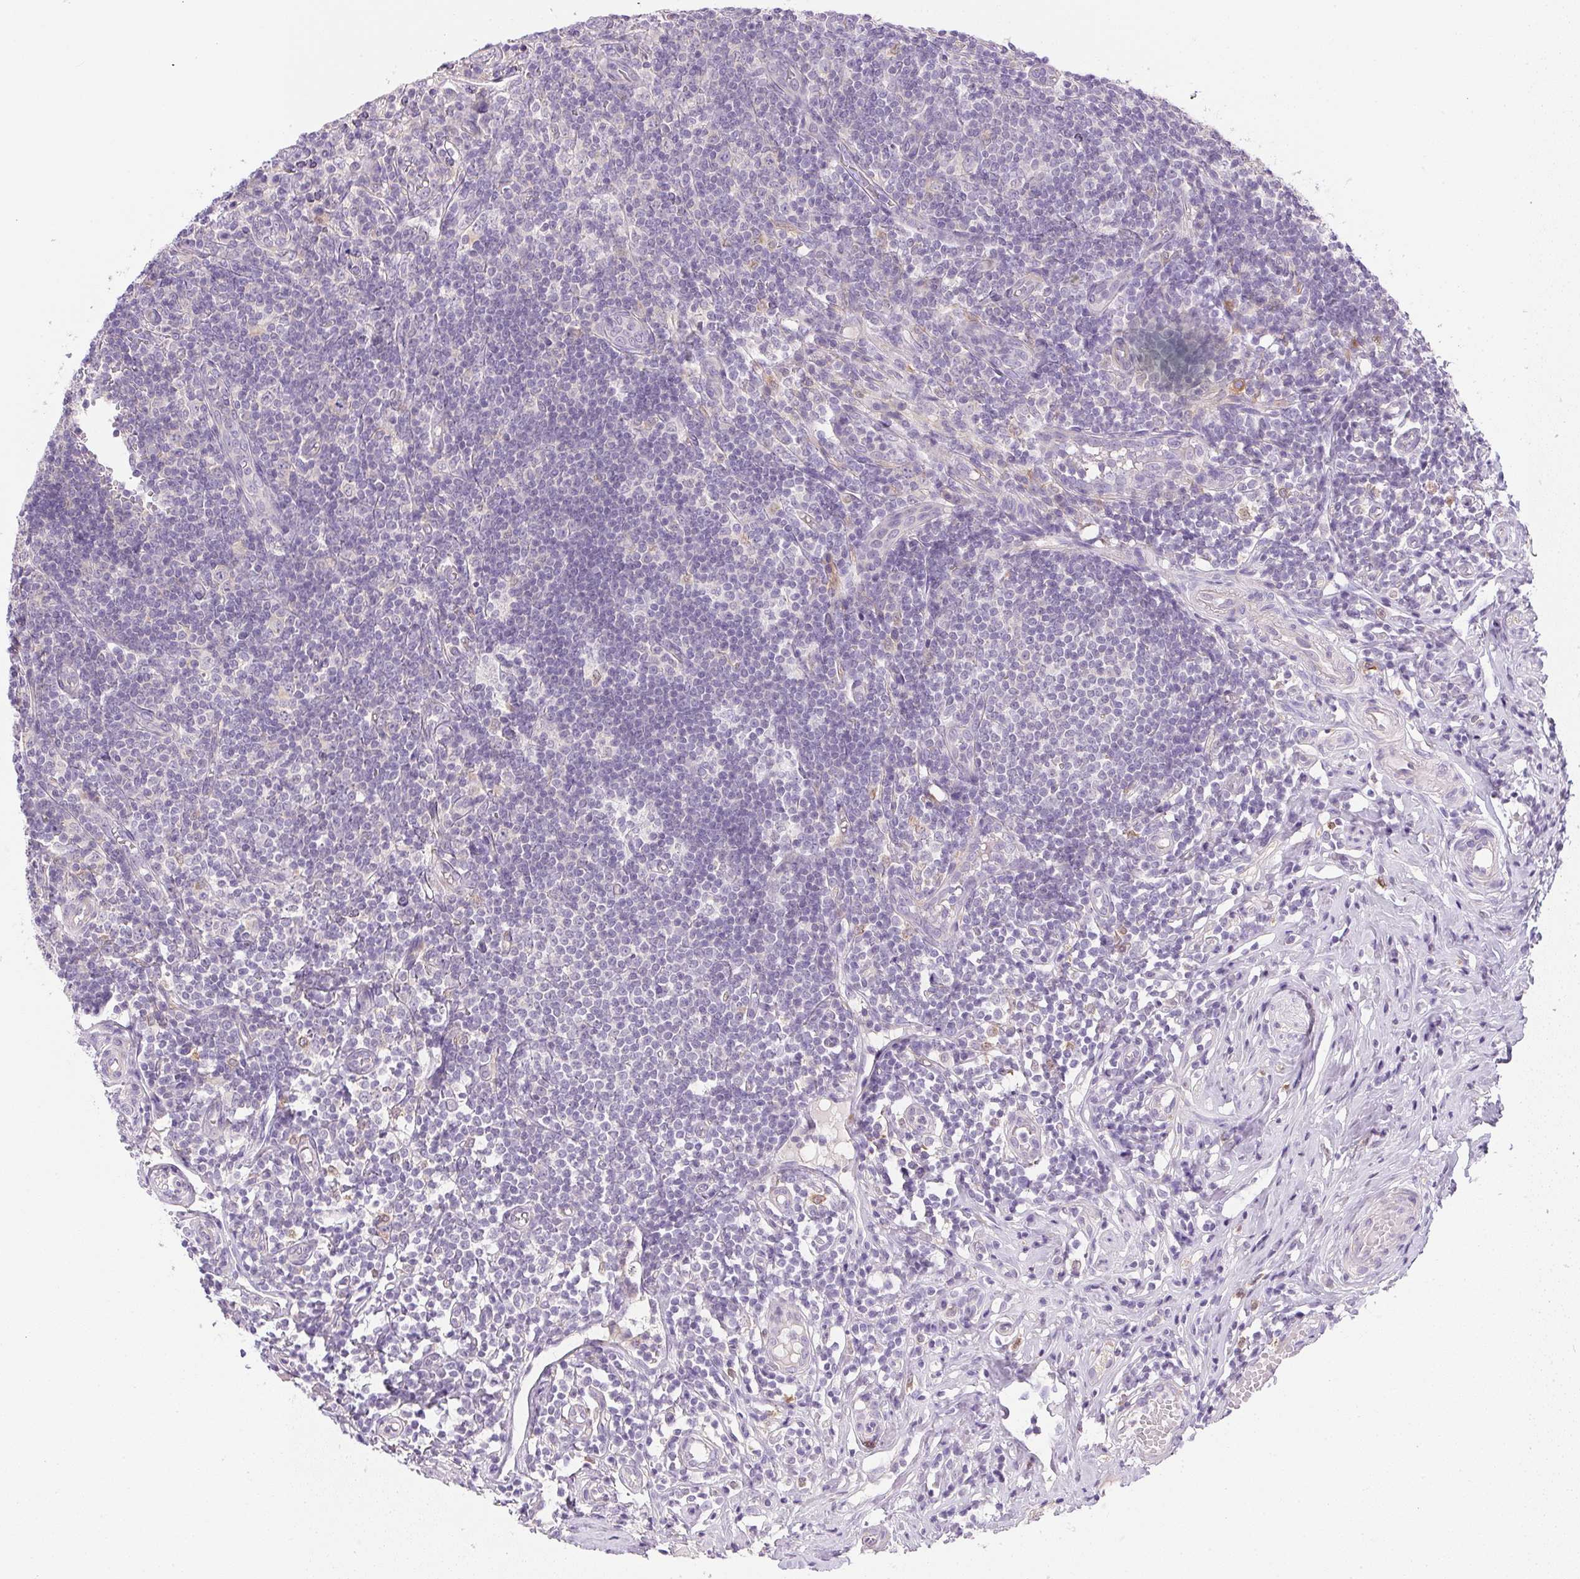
{"staining": {"intensity": "weak", "quantity": "<25%", "location": "cytoplasmic/membranous"}, "tissue": "appendix", "cell_type": "Glandular cells", "image_type": "normal", "snomed": [{"axis": "morphology", "description": "Normal tissue, NOS"}, {"axis": "topography", "description": "Appendix"}], "caption": "This image is of benign appendix stained with immunohistochemistry to label a protein in brown with the nuclei are counter-stained blue. There is no positivity in glandular cells. The staining is performed using DAB brown chromogen with nuclei counter-stained in using hematoxylin.", "gene": "SLC17A7", "patient": {"sex": "male", "age": 18}}